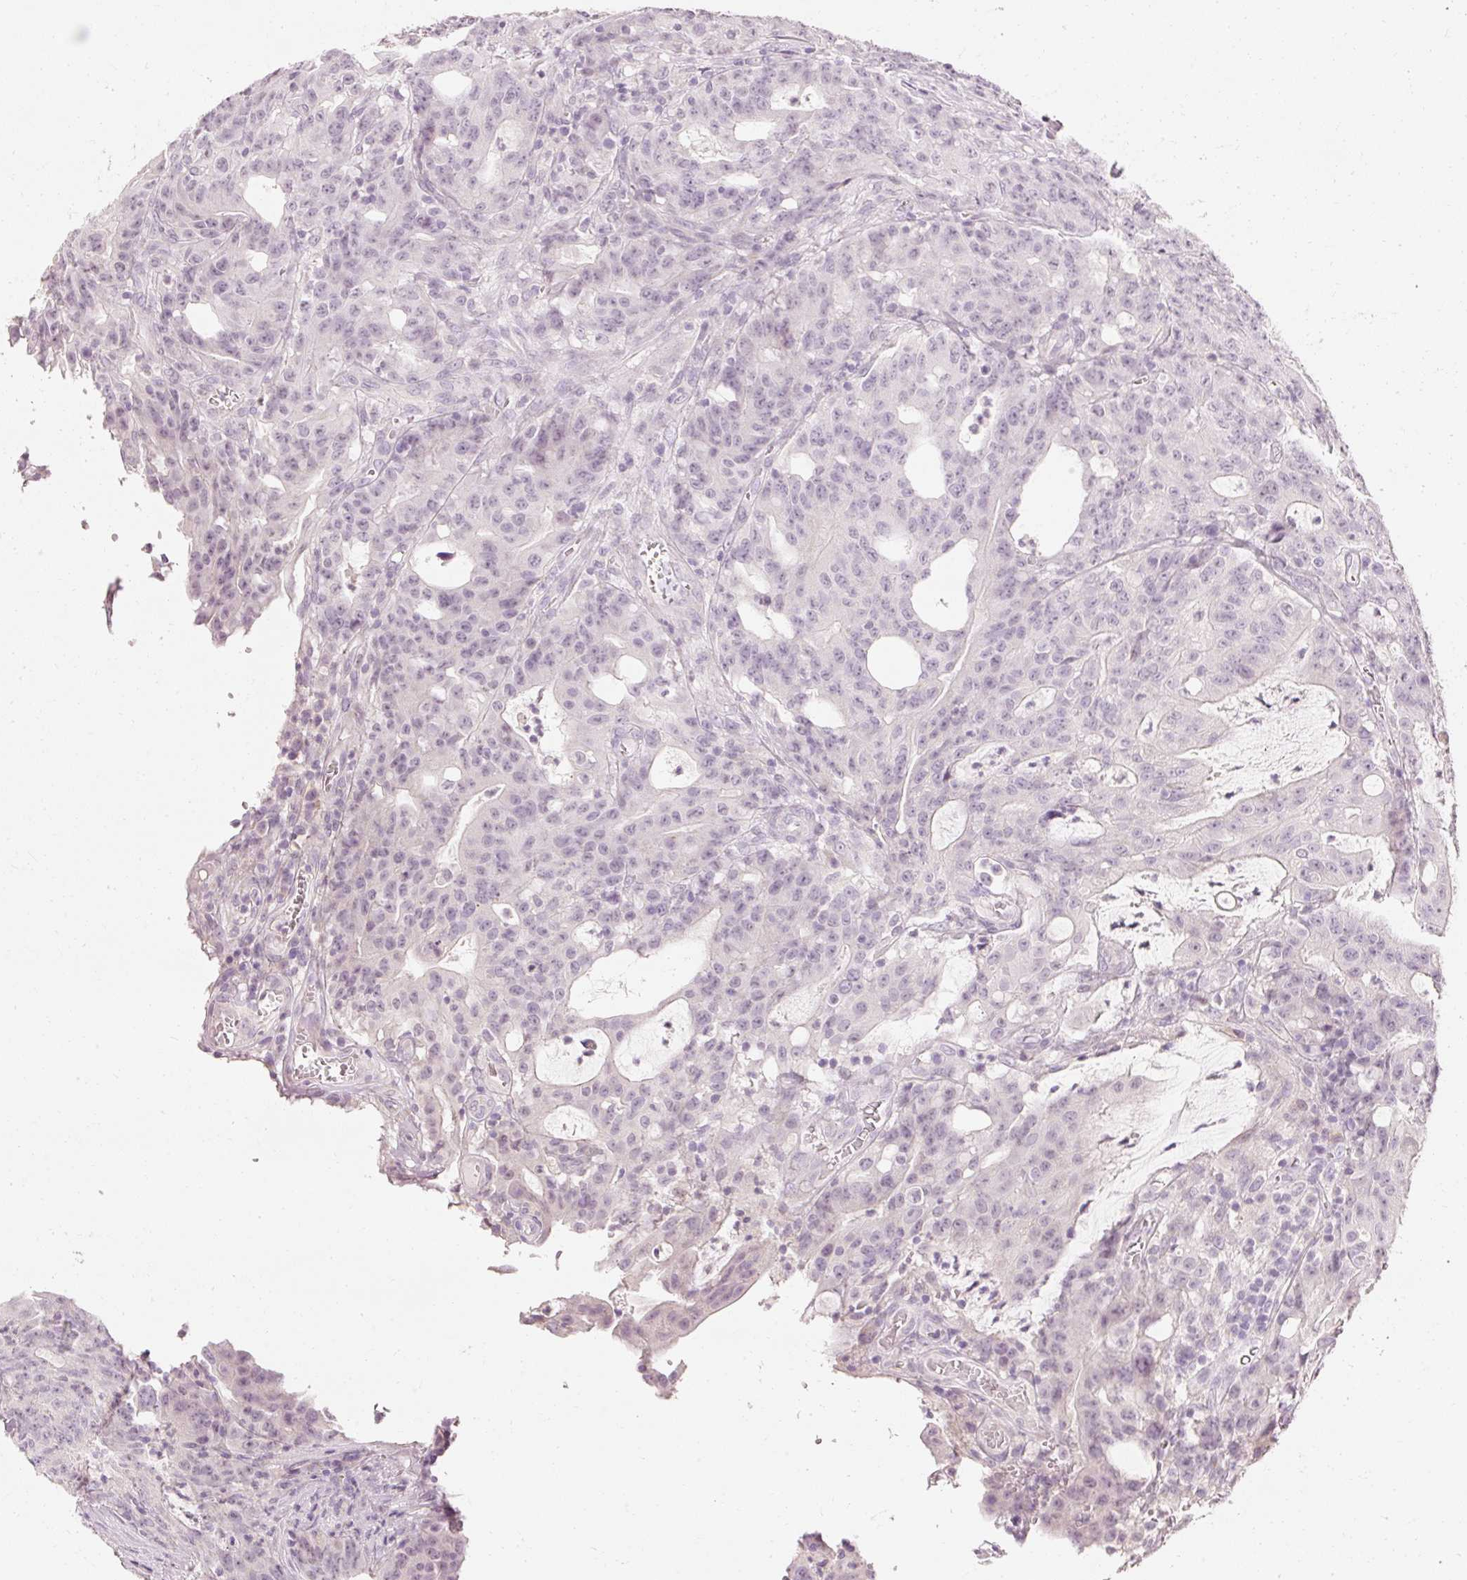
{"staining": {"intensity": "negative", "quantity": "none", "location": "none"}, "tissue": "colorectal cancer", "cell_type": "Tumor cells", "image_type": "cancer", "snomed": [{"axis": "morphology", "description": "Adenocarcinoma, NOS"}, {"axis": "topography", "description": "Colon"}], "caption": "The photomicrograph reveals no staining of tumor cells in colorectal adenocarcinoma.", "gene": "ELAVL3", "patient": {"sex": "male", "age": 83}}